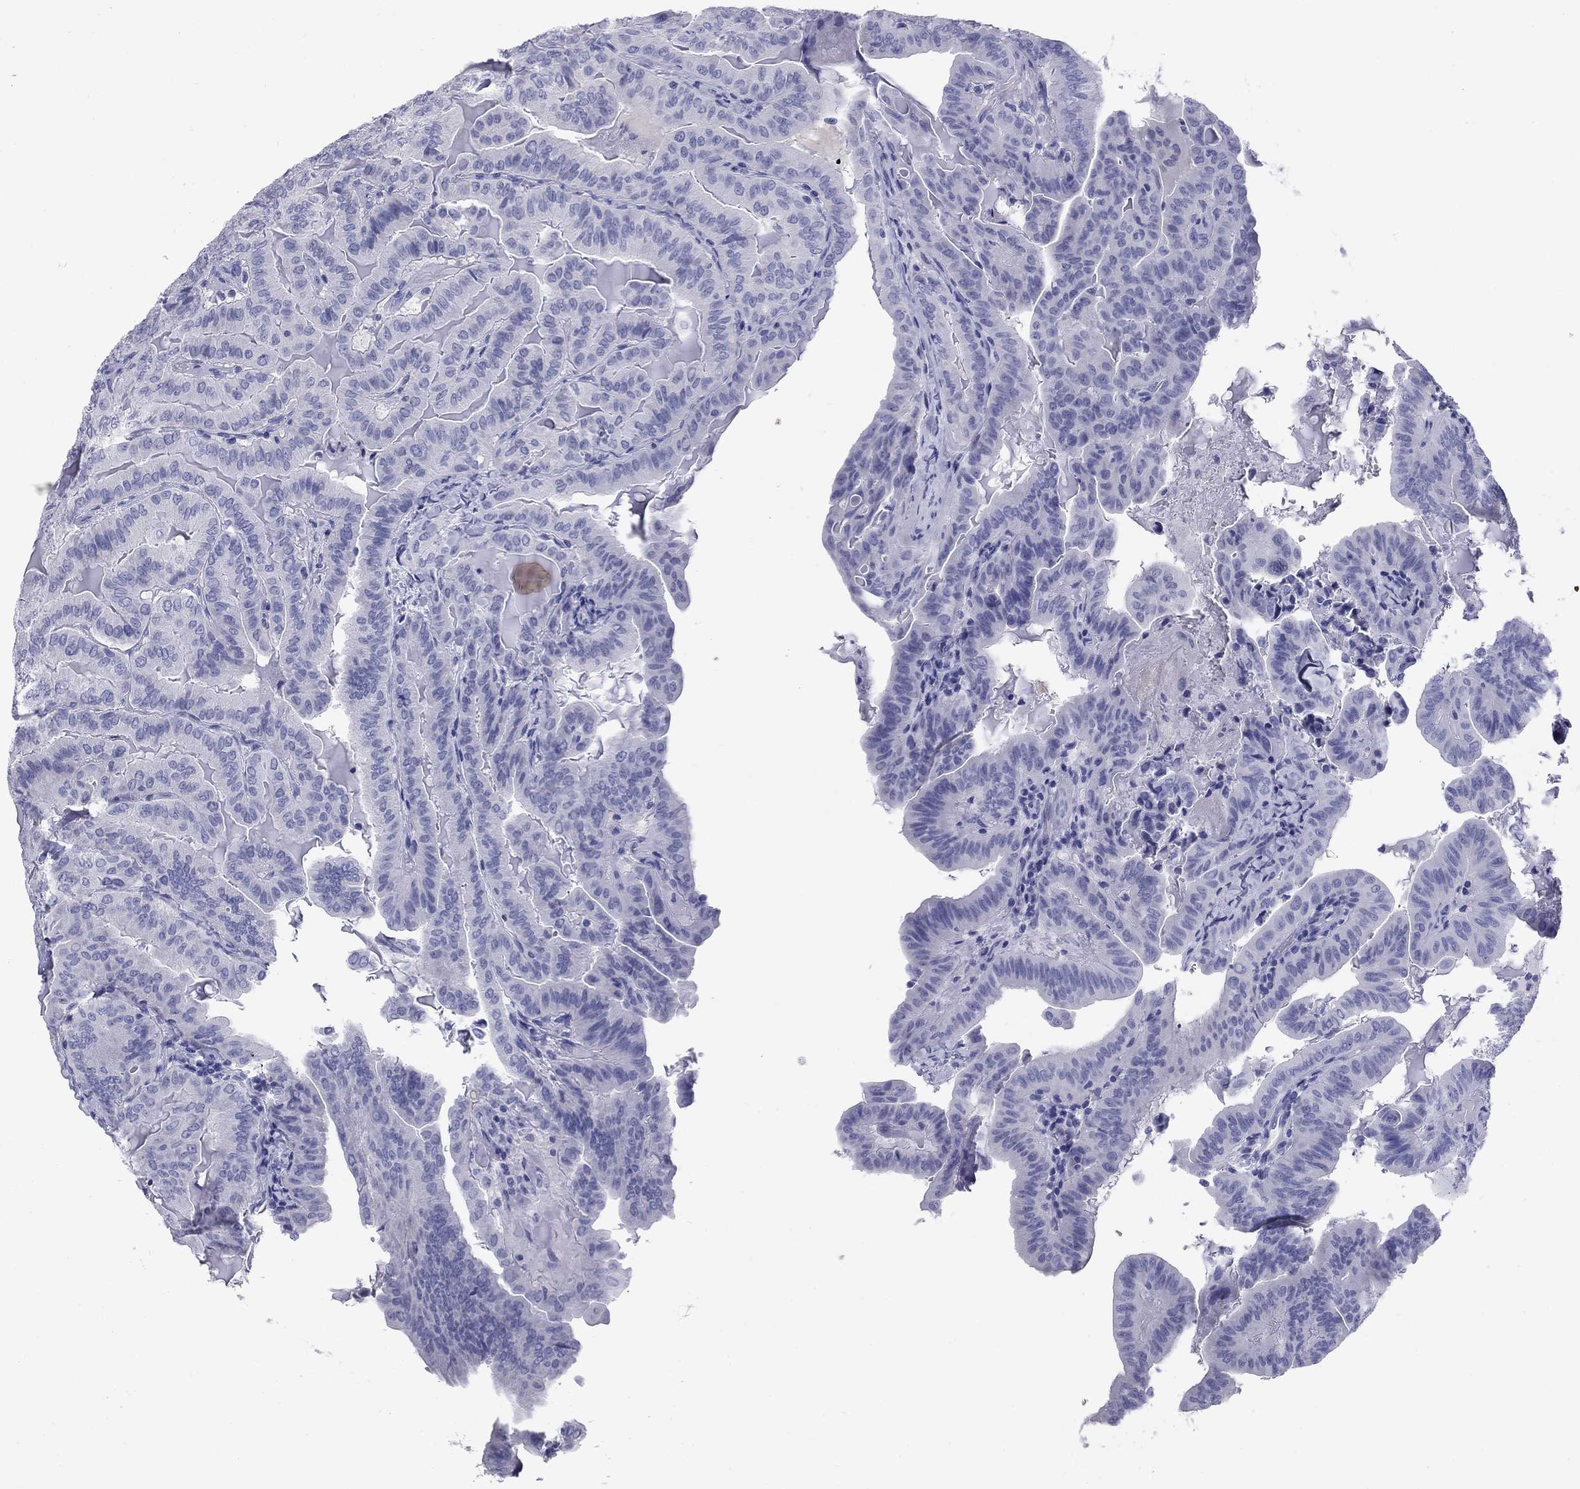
{"staining": {"intensity": "negative", "quantity": "none", "location": "none"}, "tissue": "thyroid cancer", "cell_type": "Tumor cells", "image_type": "cancer", "snomed": [{"axis": "morphology", "description": "Papillary adenocarcinoma, NOS"}, {"axis": "topography", "description": "Thyroid gland"}], "caption": "Tumor cells are negative for brown protein staining in thyroid papillary adenocarcinoma.", "gene": "NPPA", "patient": {"sex": "female", "age": 68}}